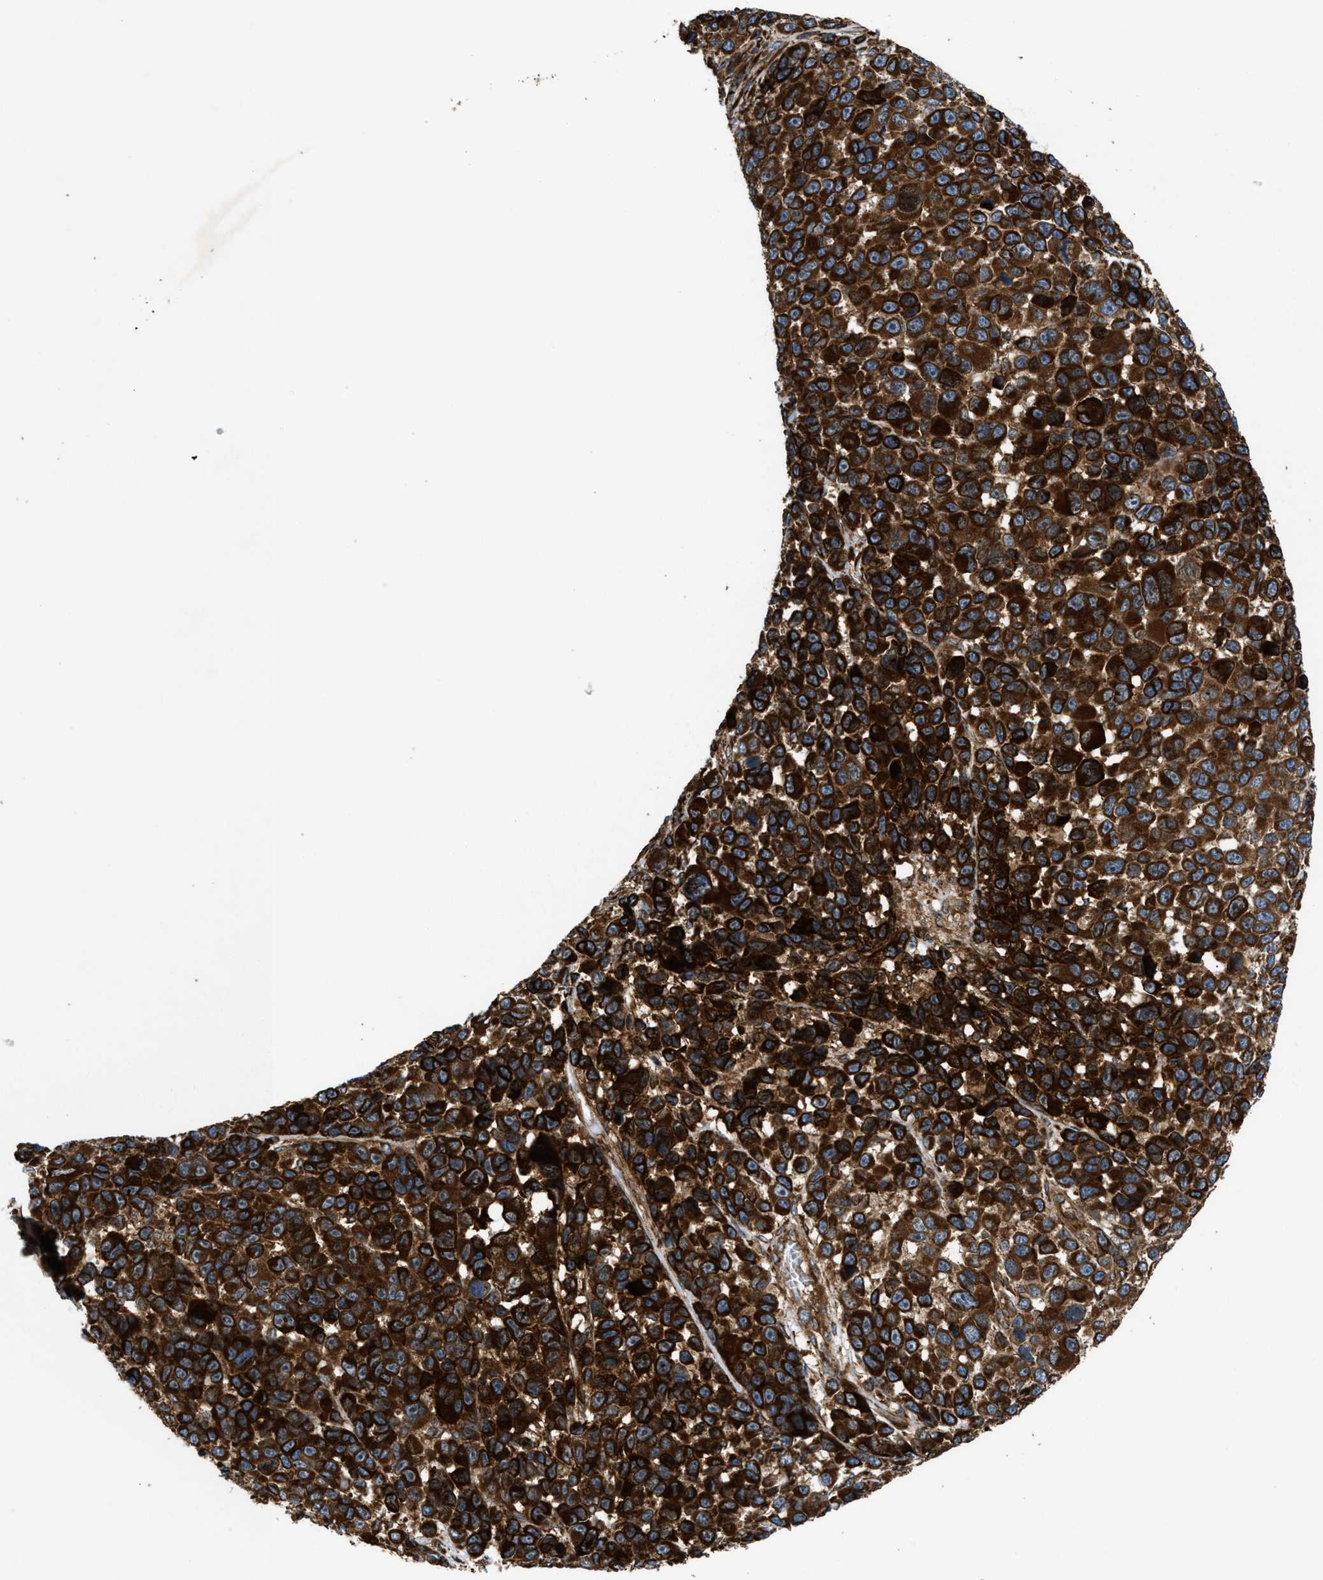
{"staining": {"intensity": "strong", "quantity": ">75%", "location": "cytoplasmic/membranous"}, "tissue": "melanoma", "cell_type": "Tumor cells", "image_type": "cancer", "snomed": [{"axis": "morphology", "description": "Malignant melanoma, NOS"}, {"axis": "topography", "description": "Skin"}], "caption": "A brown stain highlights strong cytoplasmic/membranous staining of a protein in malignant melanoma tumor cells.", "gene": "EGLN1", "patient": {"sex": "male", "age": 53}}